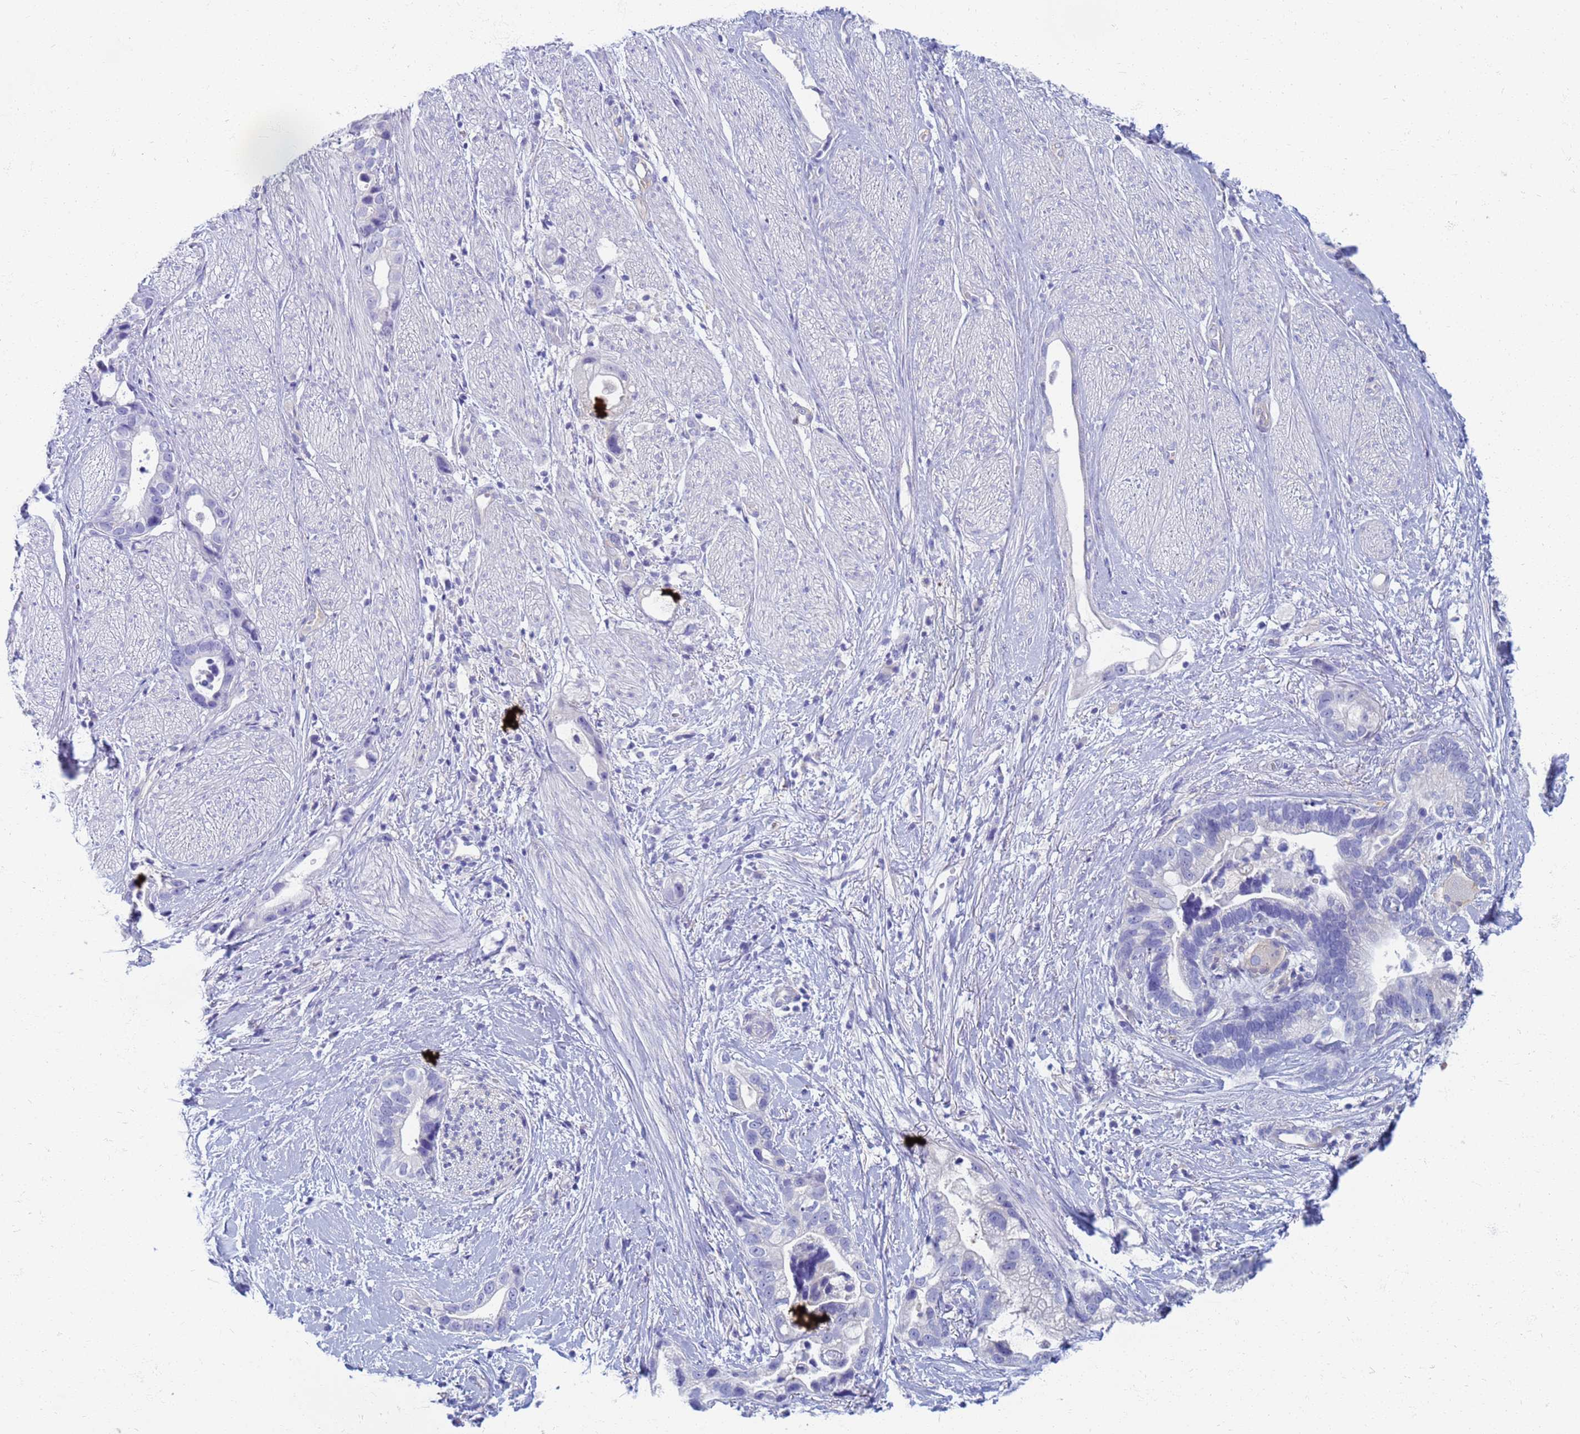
{"staining": {"intensity": "negative", "quantity": "none", "location": "none"}, "tissue": "stomach cancer", "cell_type": "Tumor cells", "image_type": "cancer", "snomed": [{"axis": "morphology", "description": "Adenocarcinoma, NOS"}, {"axis": "topography", "description": "Stomach"}], "caption": "A high-resolution micrograph shows immunohistochemistry (IHC) staining of stomach adenocarcinoma, which exhibits no significant staining in tumor cells. (IHC, brightfield microscopy, high magnification).", "gene": "EEA1", "patient": {"sex": "male", "age": 55}}